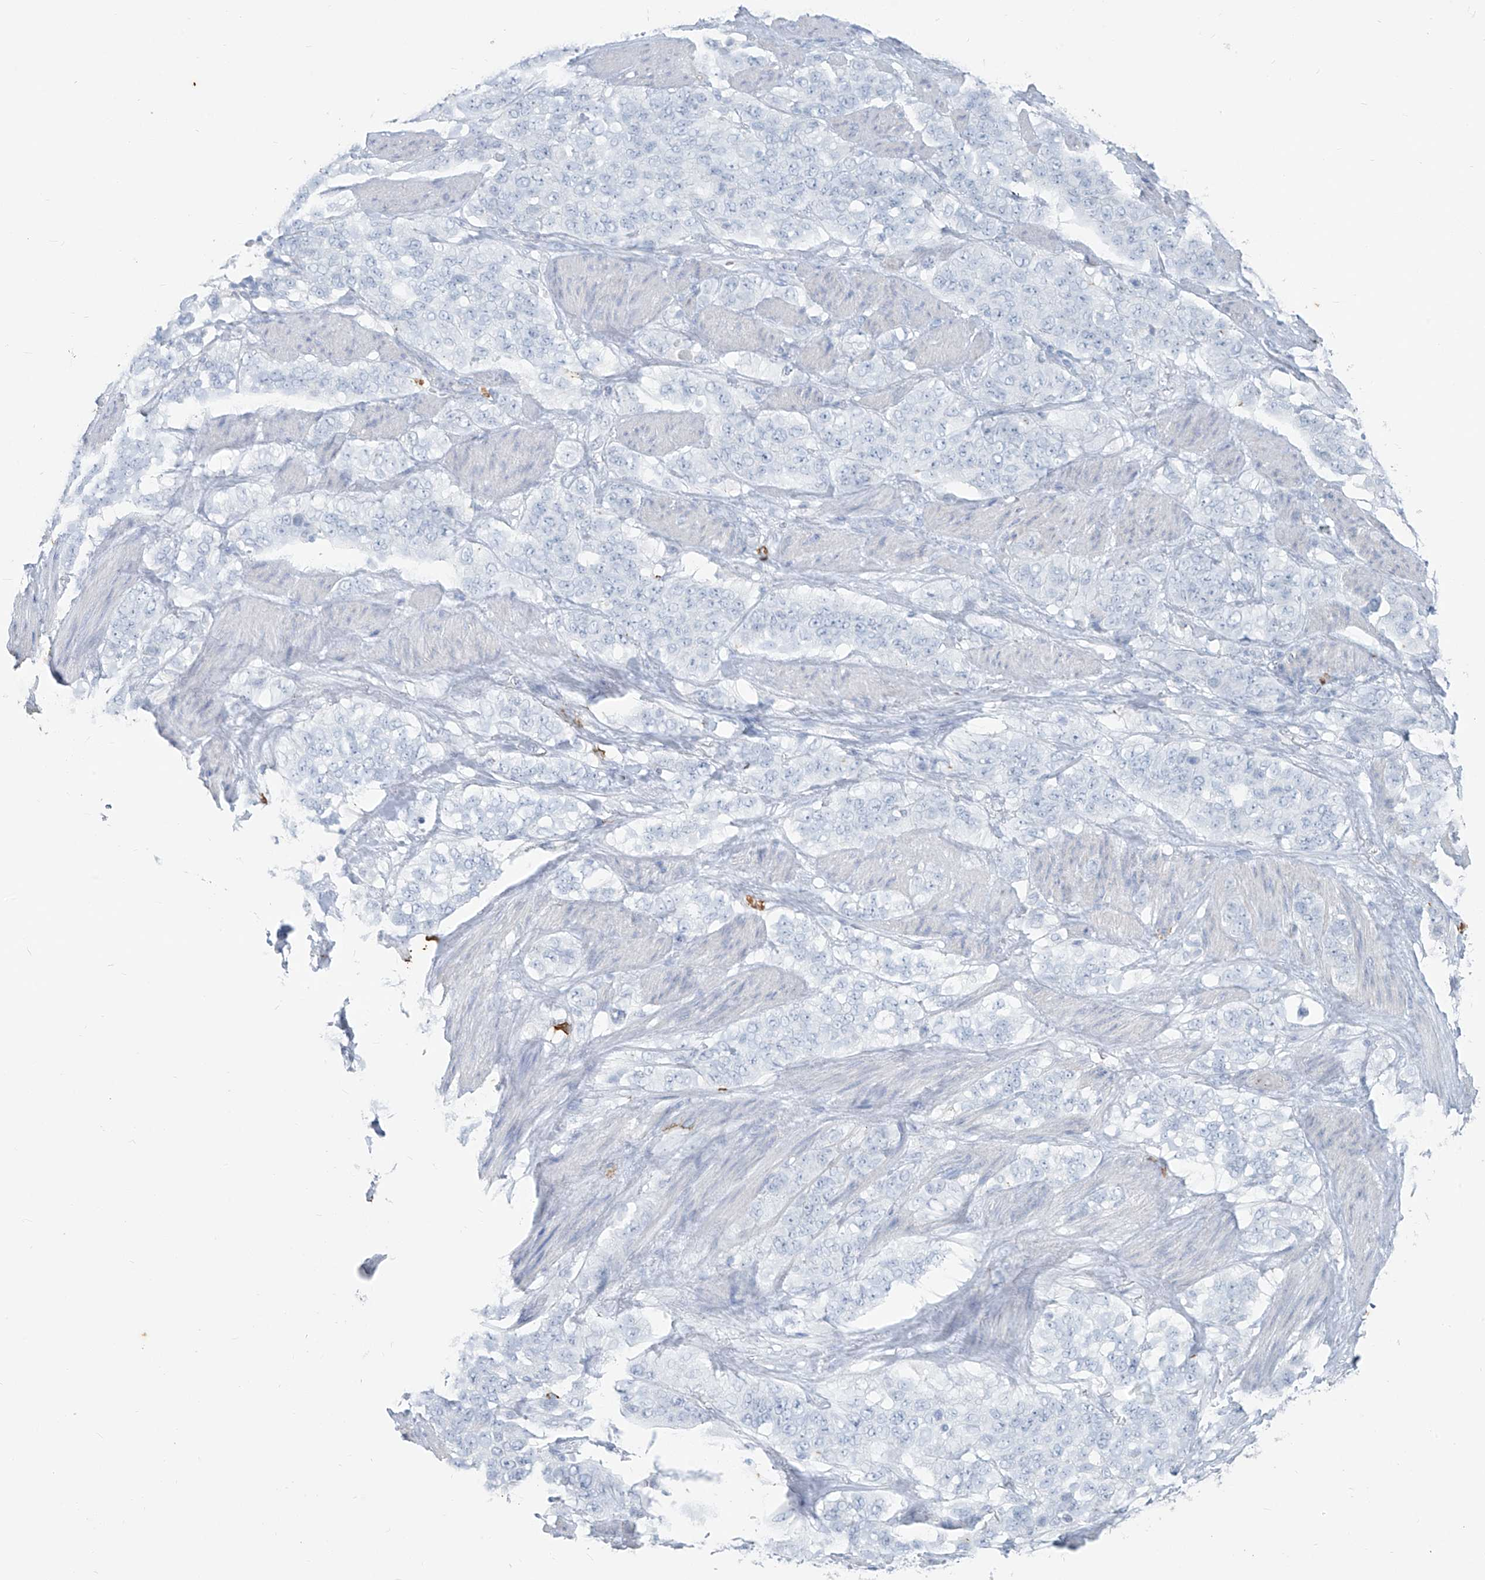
{"staining": {"intensity": "negative", "quantity": "none", "location": "none"}, "tissue": "stomach cancer", "cell_type": "Tumor cells", "image_type": "cancer", "snomed": [{"axis": "morphology", "description": "Adenocarcinoma, NOS"}, {"axis": "topography", "description": "Stomach"}], "caption": "The micrograph exhibits no staining of tumor cells in adenocarcinoma (stomach). Brightfield microscopy of immunohistochemistry stained with DAB (brown) and hematoxylin (blue), captured at high magnification.", "gene": "CX3CR1", "patient": {"sex": "male", "age": 48}}